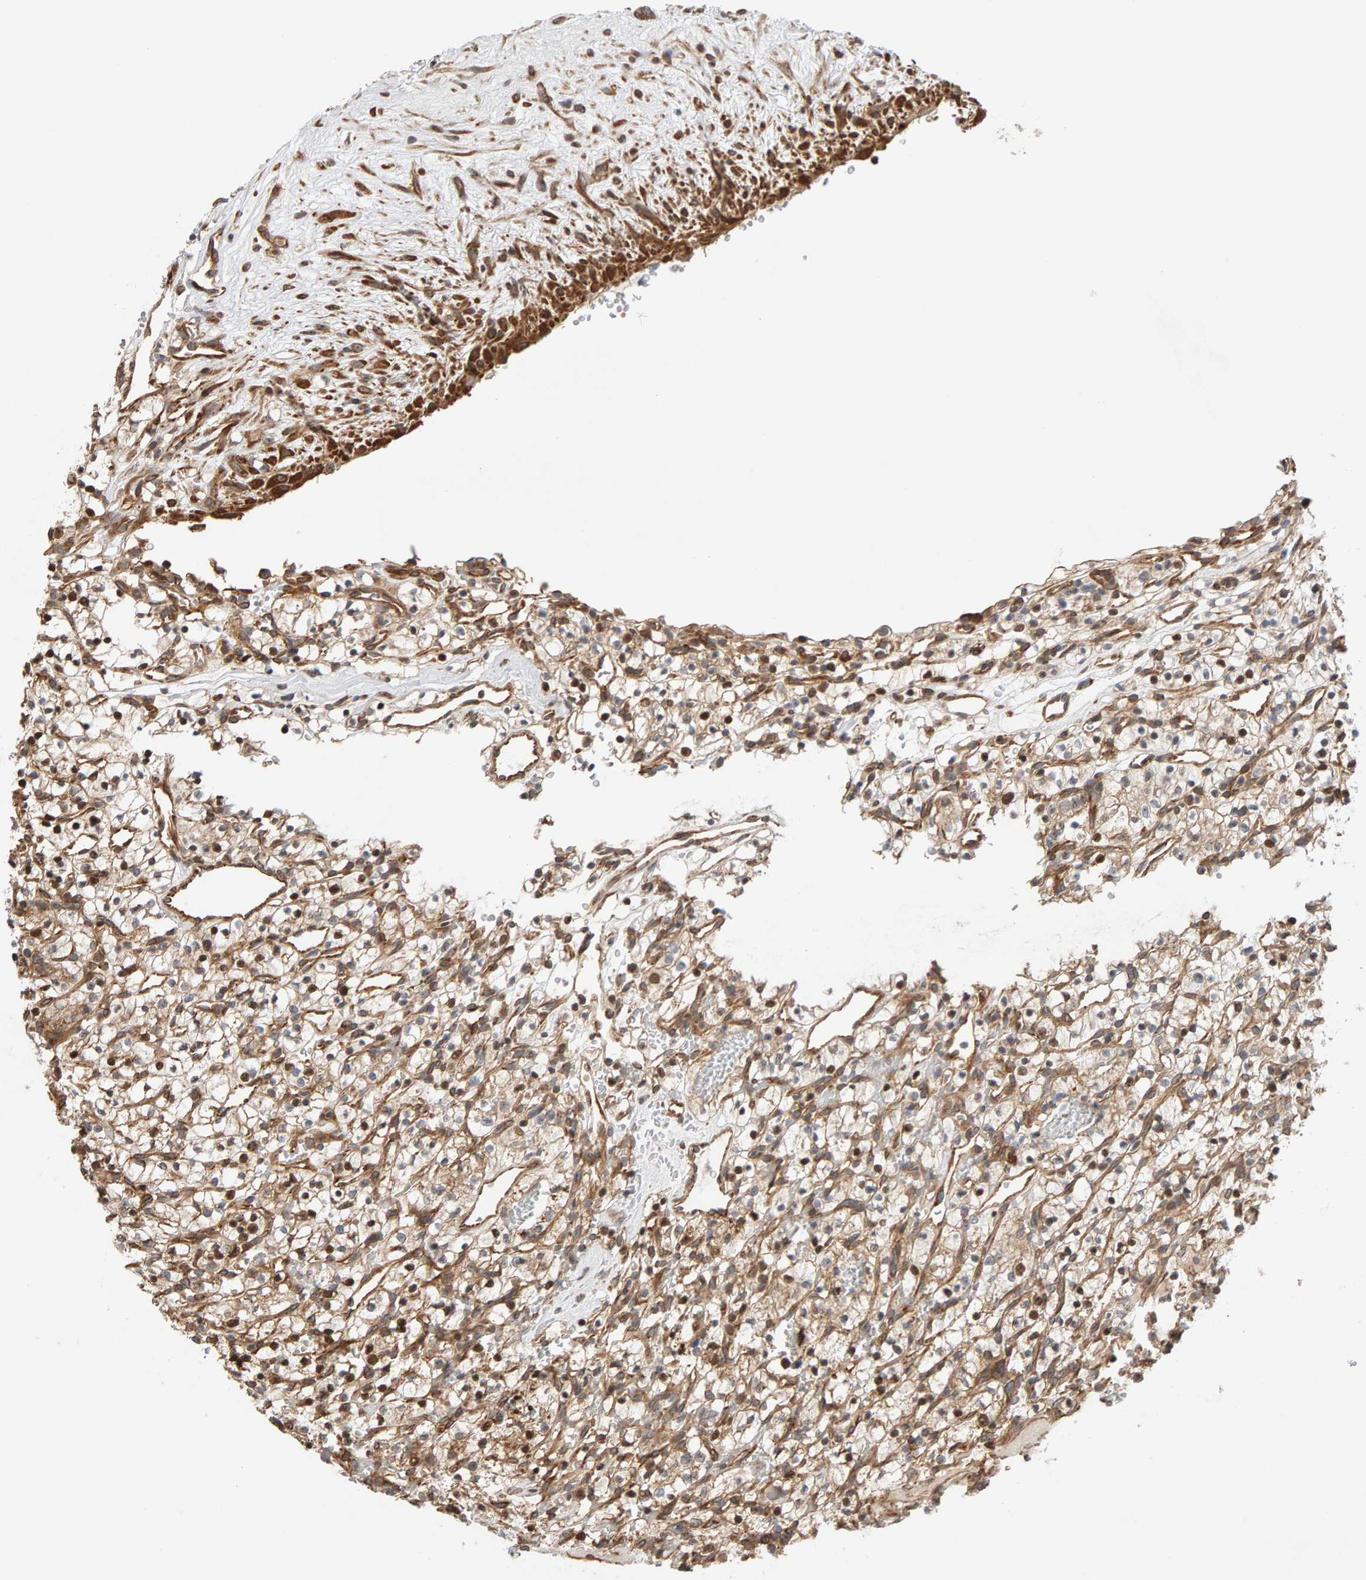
{"staining": {"intensity": "weak", "quantity": "<25%", "location": "cytoplasmic/membranous"}, "tissue": "renal cancer", "cell_type": "Tumor cells", "image_type": "cancer", "snomed": [{"axis": "morphology", "description": "Adenocarcinoma, NOS"}, {"axis": "topography", "description": "Kidney"}], "caption": "IHC micrograph of human adenocarcinoma (renal) stained for a protein (brown), which displays no expression in tumor cells.", "gene": "LZTS1", "patient": {"sex": "female", "age": 57}}